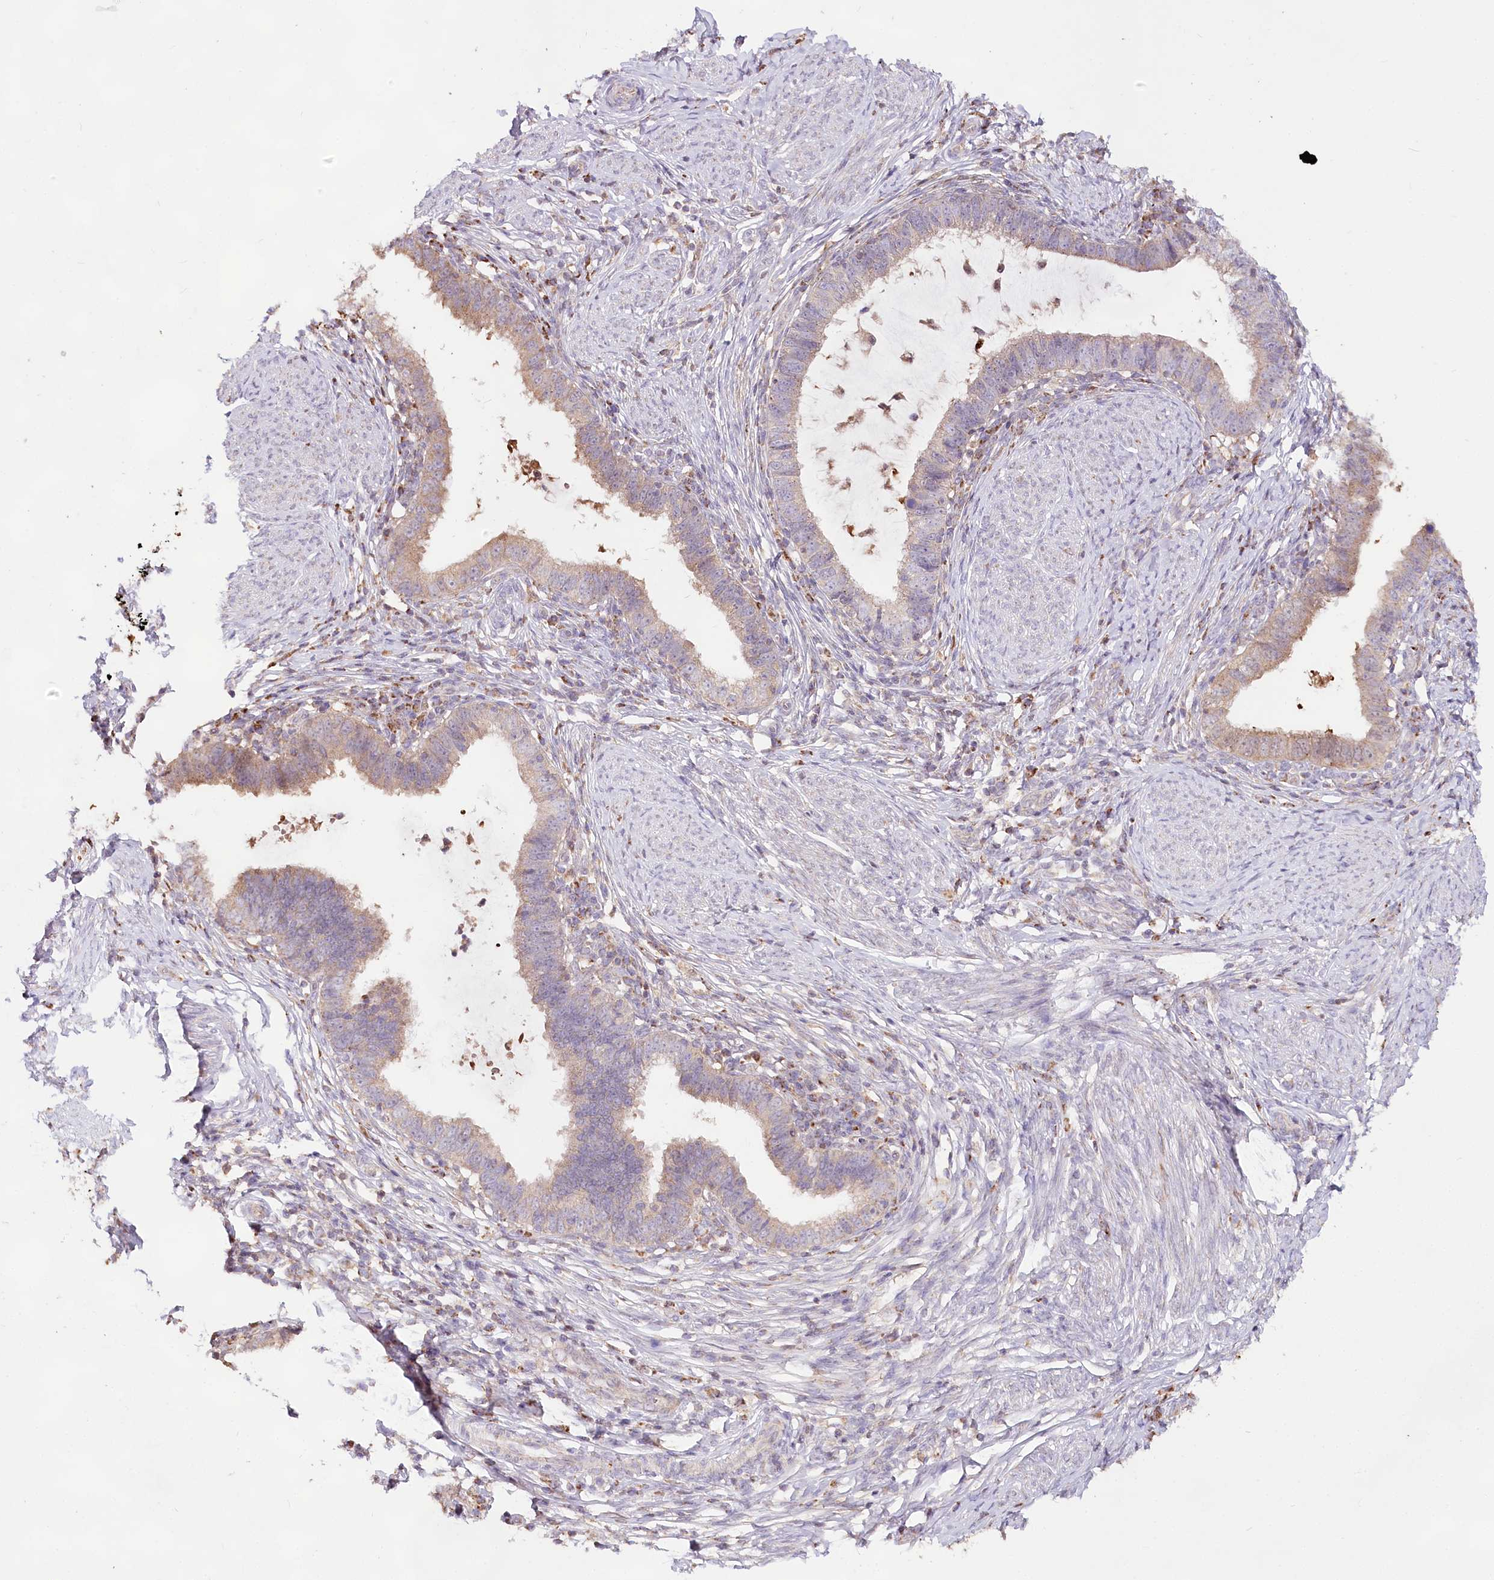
{"staining": {"intensity": "weak", "quantity": ">75%", "location": "cytoplasmic/membranous"}, "tissue": "cervical cancer", "cell_type": "Tumor cells", "image_type": "cancer", "snomed": [{"axis": "morphology", "description": "Adenocarcinoma, NOS"}, {"axis": "topography", "description": "Cervix"}], "caption": "Cervical cancer (adenocarcinoma) stained with DAB immunohistochemistry (IHC) demonstrates low levels of weak cytoplasmic/membranous positivity in approximately >75% of tumor cells.", "gene": "TASOR2", "patient": {"sex": "female", "age": 36}}